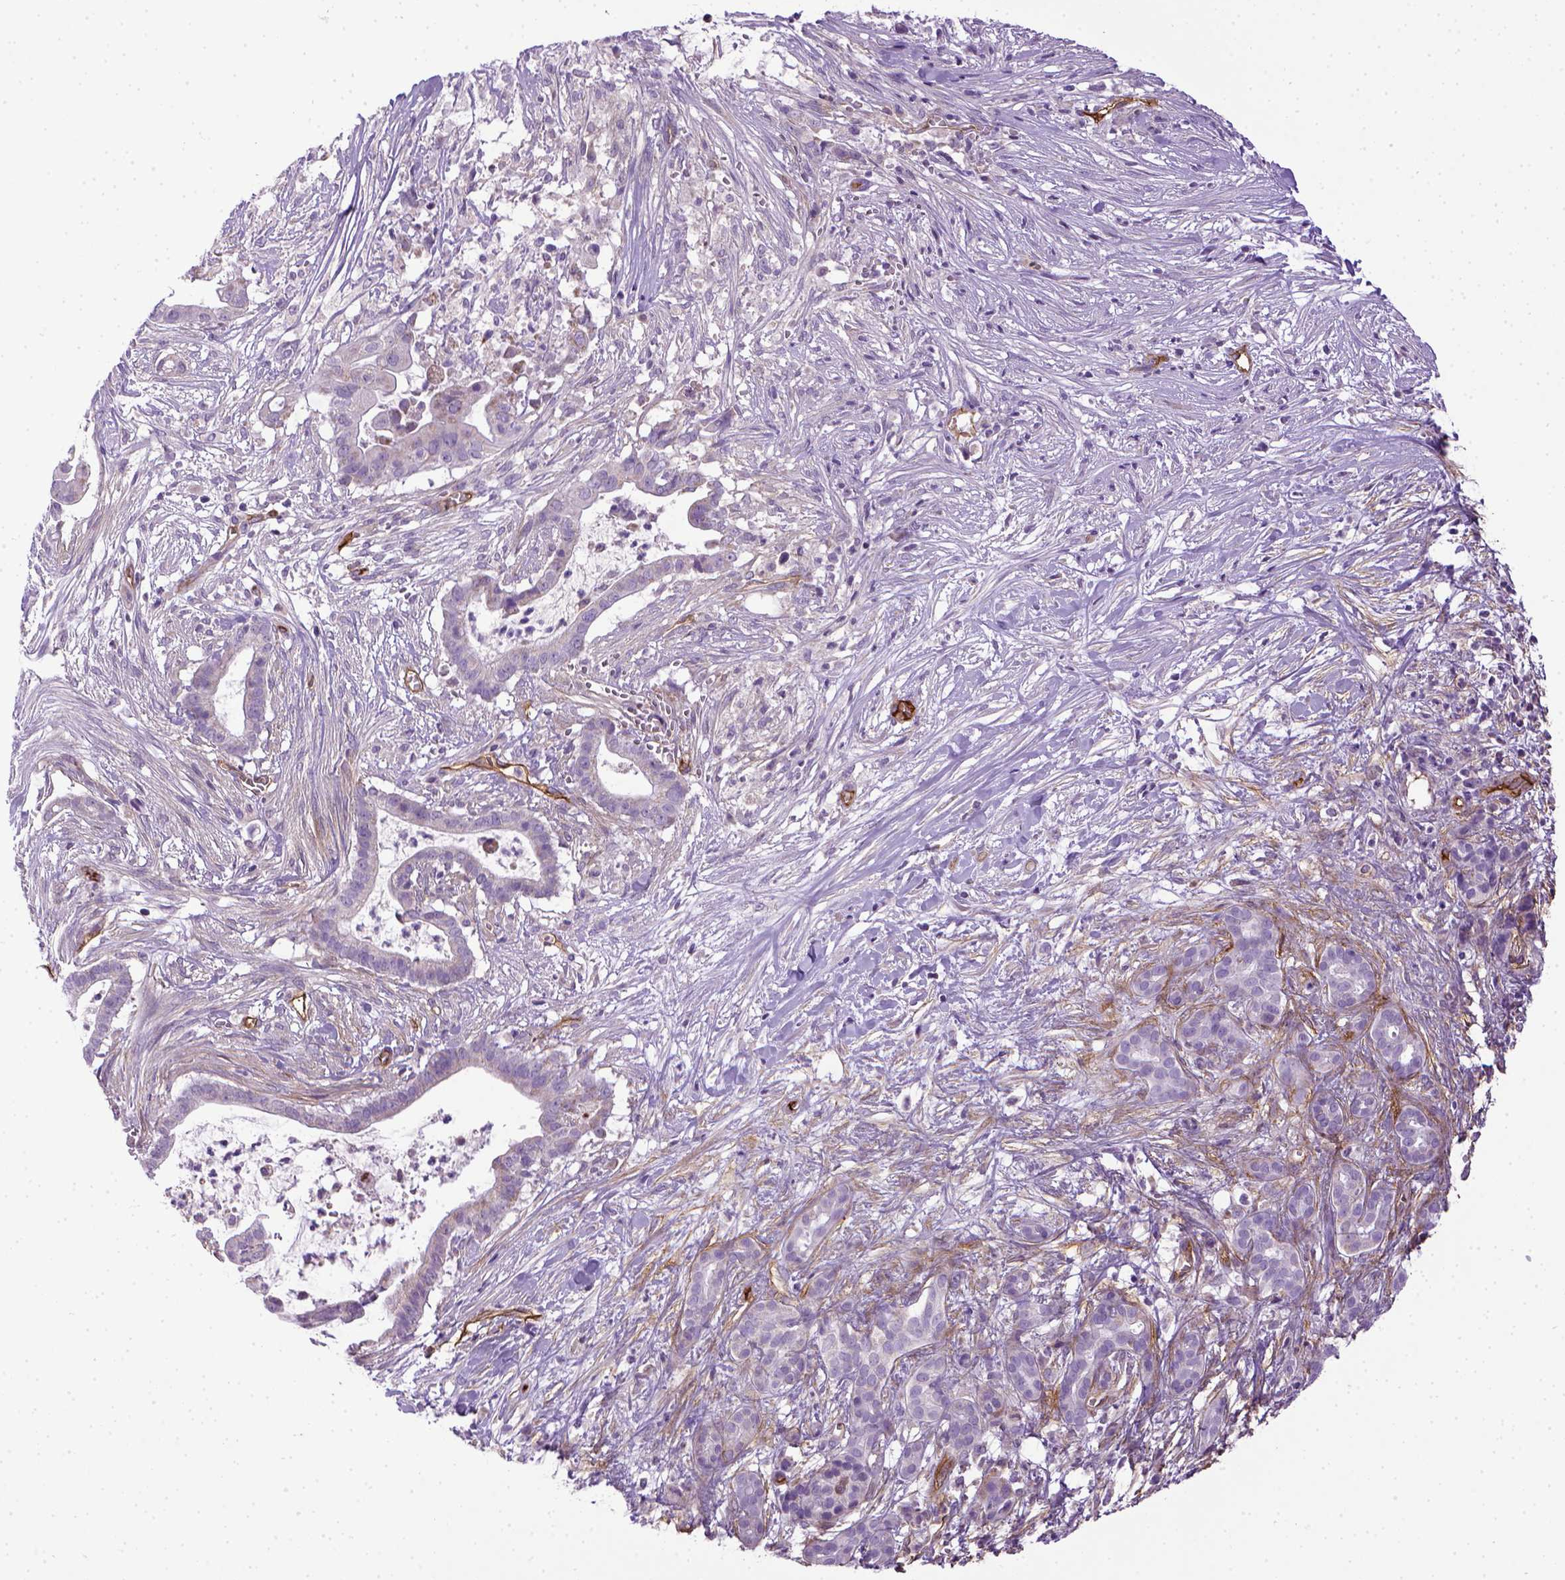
{"staining": {"intensity": "negative", "quantity": "none", "location": "none"}, "tissue": "pancreatic cancer", "cell_type": "Tumor cells", "image_type": "cancer", "snomed": [{"axis": "morphology", "description": "Adenocarcinoma, NOS"}, {"axis": "topography", "description": "Pancreas"}], "caption": "Immunohistochemical staining of adenocarcinoma (pancreatic) reveals no significant positivity in tumor cells.", "gene": "ENG", "patient": {"sex": "male", "age": 61}}